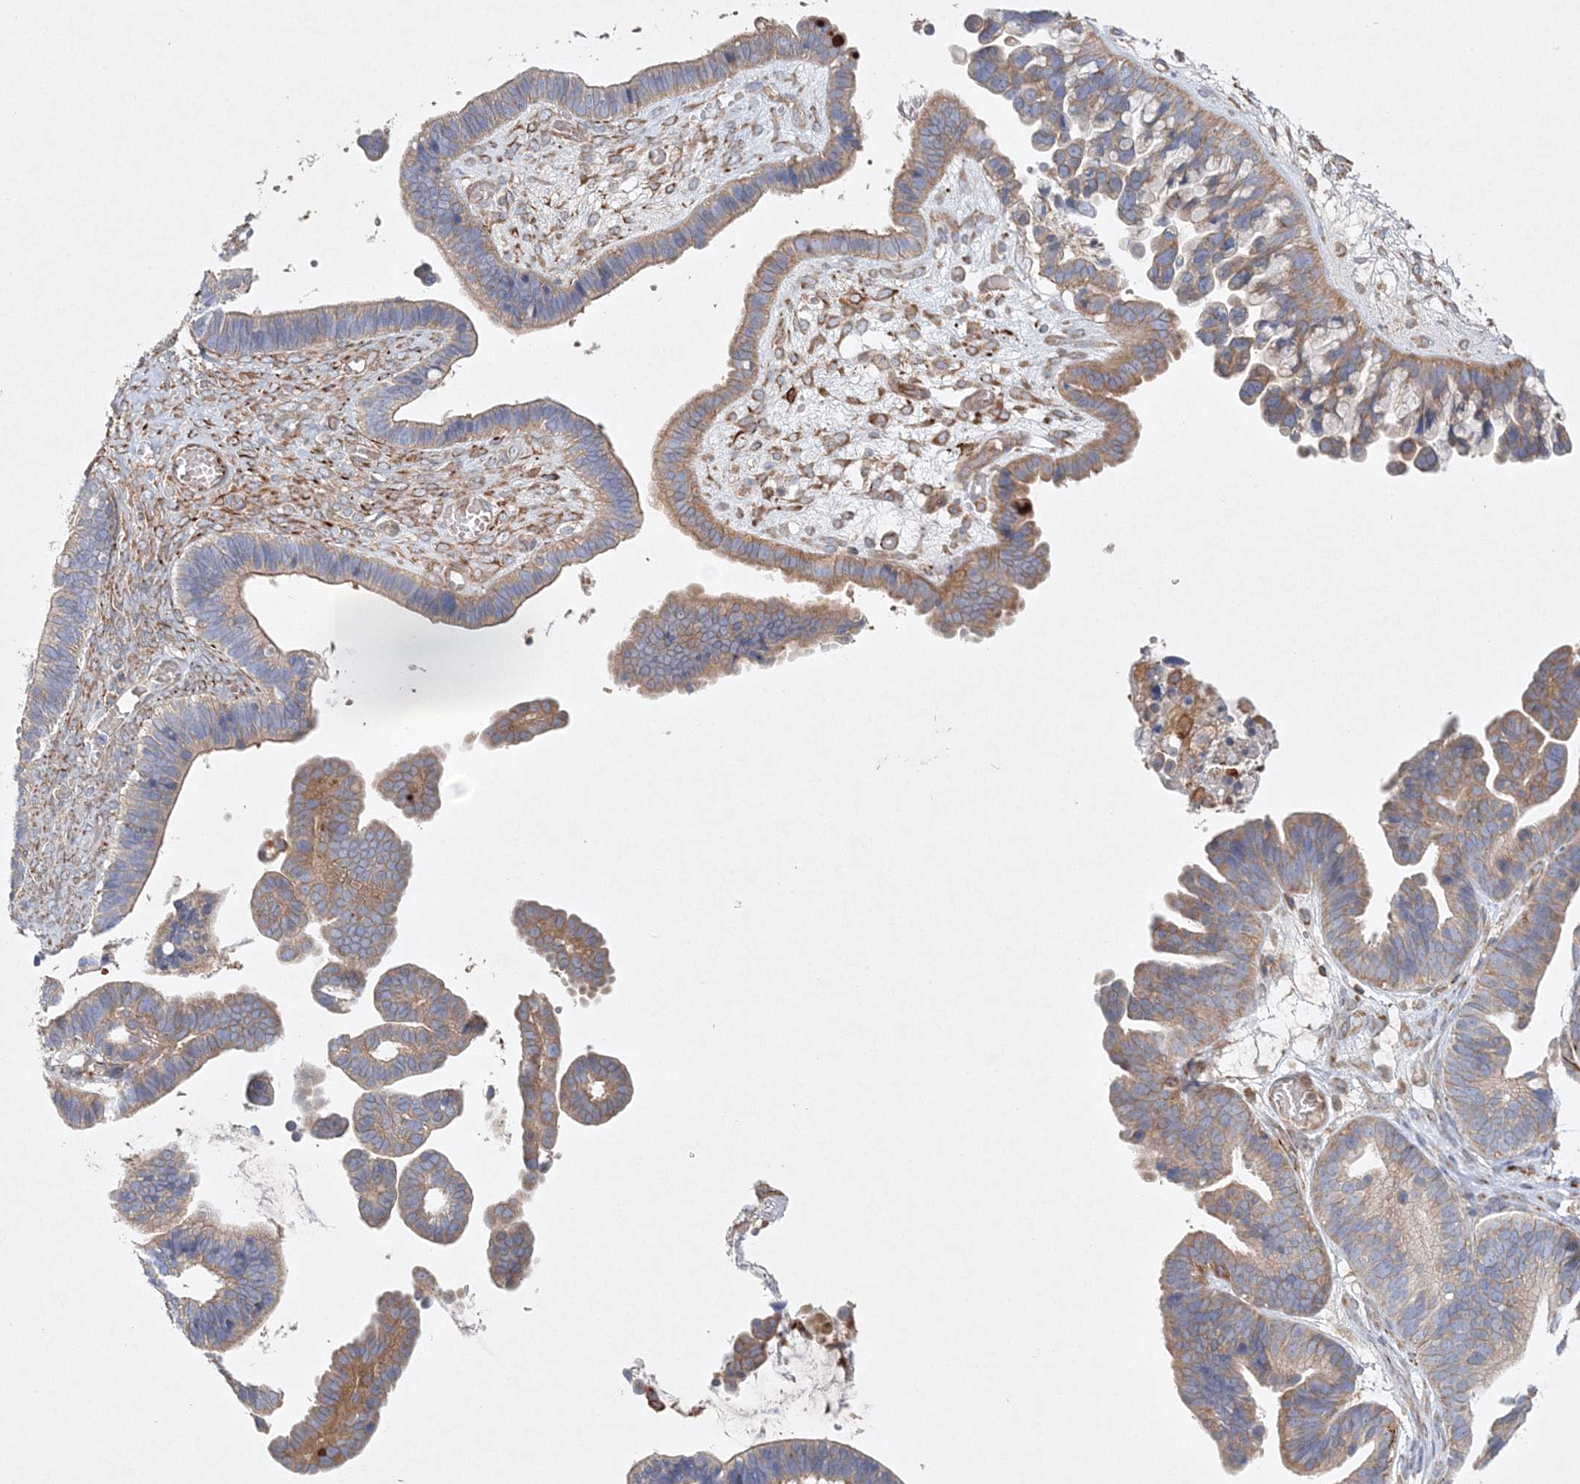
{"staining": {"intensity": "moderate", "quantity": "25%-75%", "location": "cytoplasmic/membranous"}, "tissue": "ovarian cancer", "cell_type": "Tumor cells", "image_type": "cancer", "snomed": [{"axis": "morphology", "description": "Cystadenocarcinoma, serous, NOS"}, {"axis": "topography", "description": "Ovary"}], "caption": "DAB immunohistochemical staining of human ovarian cancer (serous cystadenocarcinoma) reveals moderate cytoplasmic/membranous protein staining in about 25%-75% of tumor cells. Using DAB (brown) and hematoxylin (blue) stains, captured at high magnification using brightfield microscopy.", "gene": "WDR37", "patient": {"sex": "female", "age": 56}}